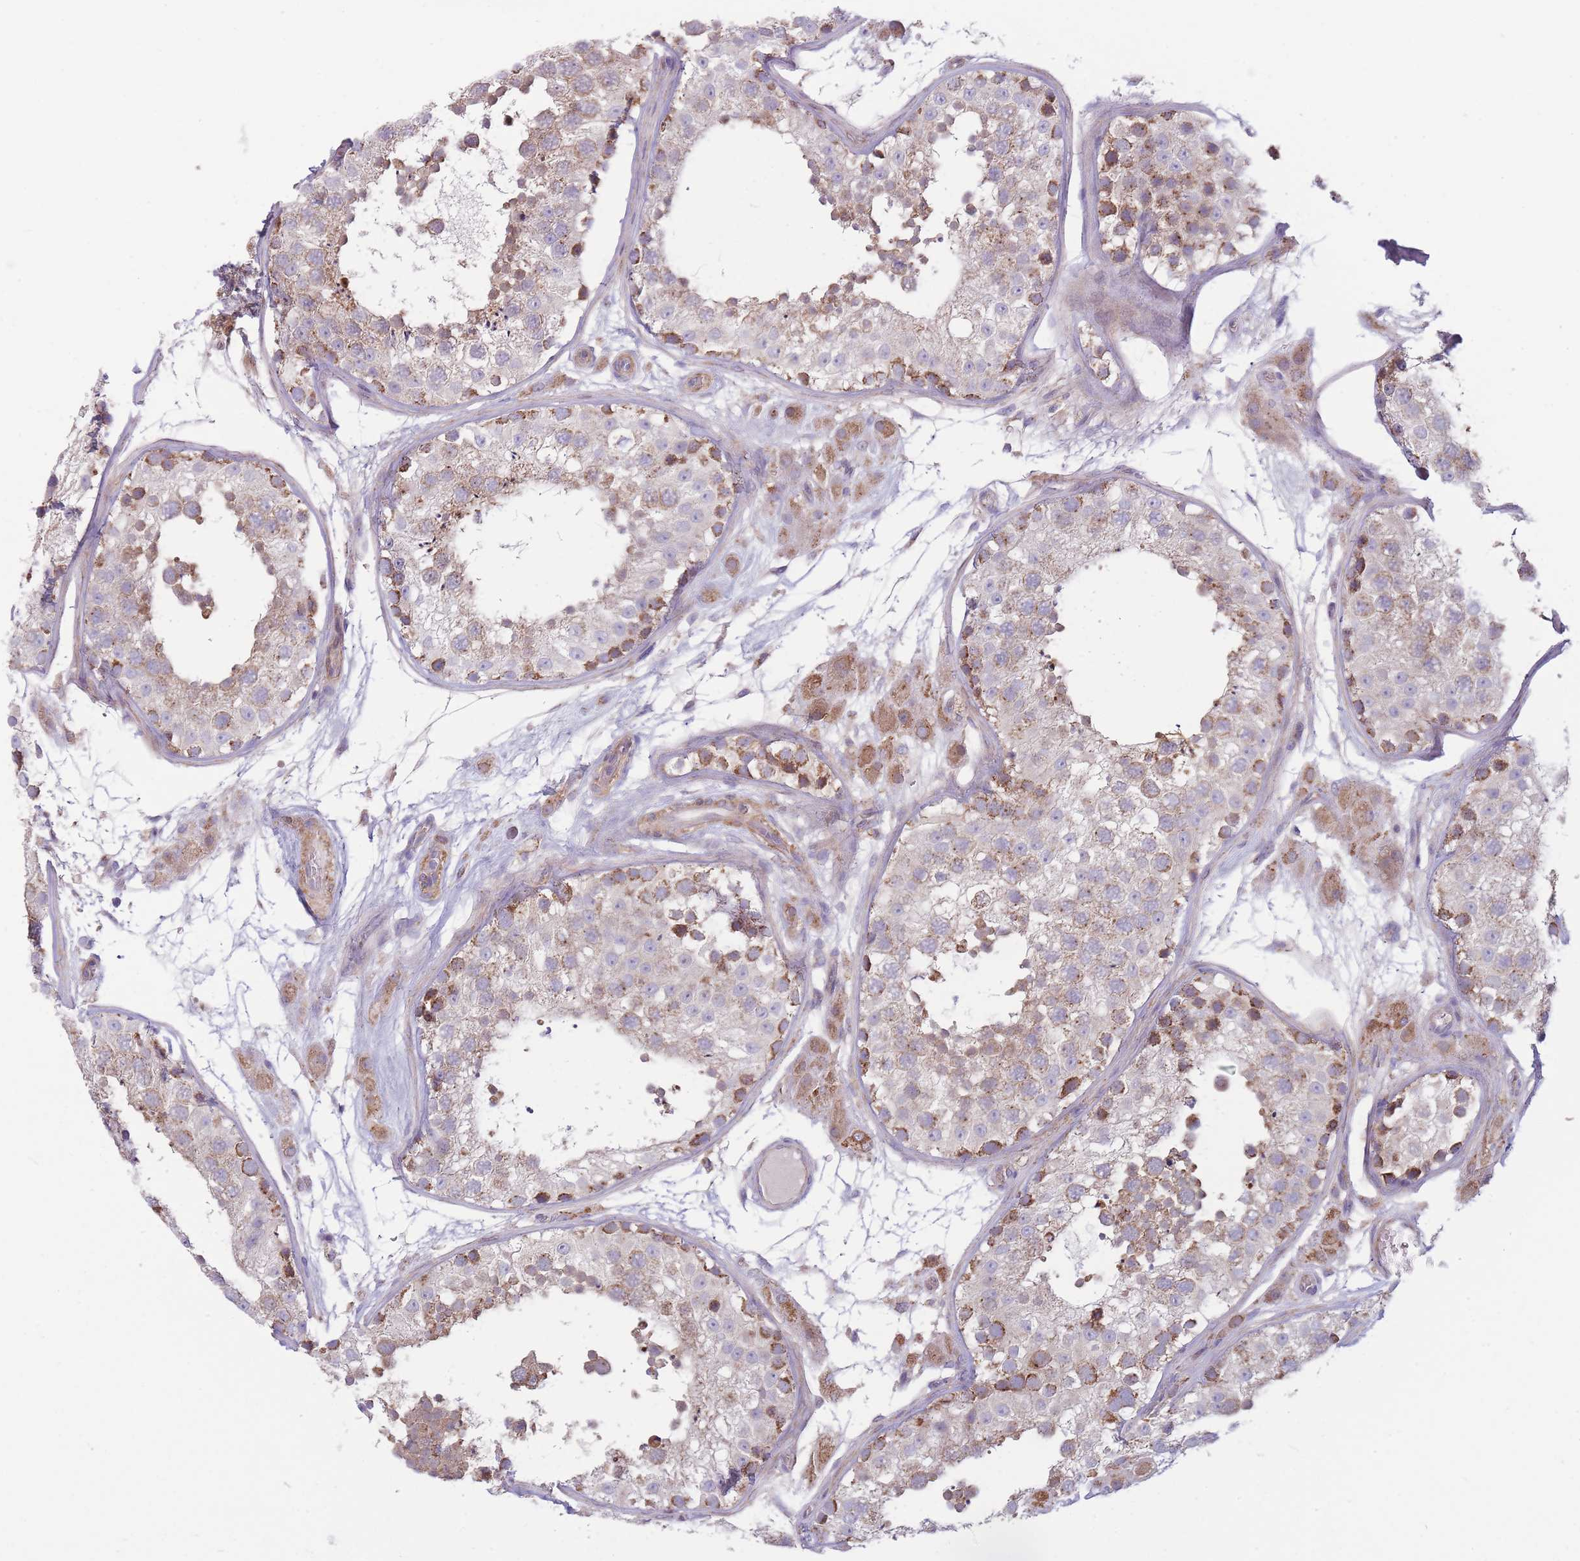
{"staining": {"intensity": "moderate", "quantity": ">75%", "location": "cytoplasmic/membranous"}, "tissue": "testis", "cell_type": "Cells in seminiferous ducts", "image_type": "normal", "snomed": [{"axis": "morphology", "description": "Normal tissue, NOS"}, {"axis": "topography", "description": "Testis"}], "caption": "Cells in seminiferous ducts reveal medium levels of moderate cytoplasmic/membranous staining in approximately >75% of cells in normal testis.", "gene": "KIF16B", "patient": {"sex": "male", "age": 26}}